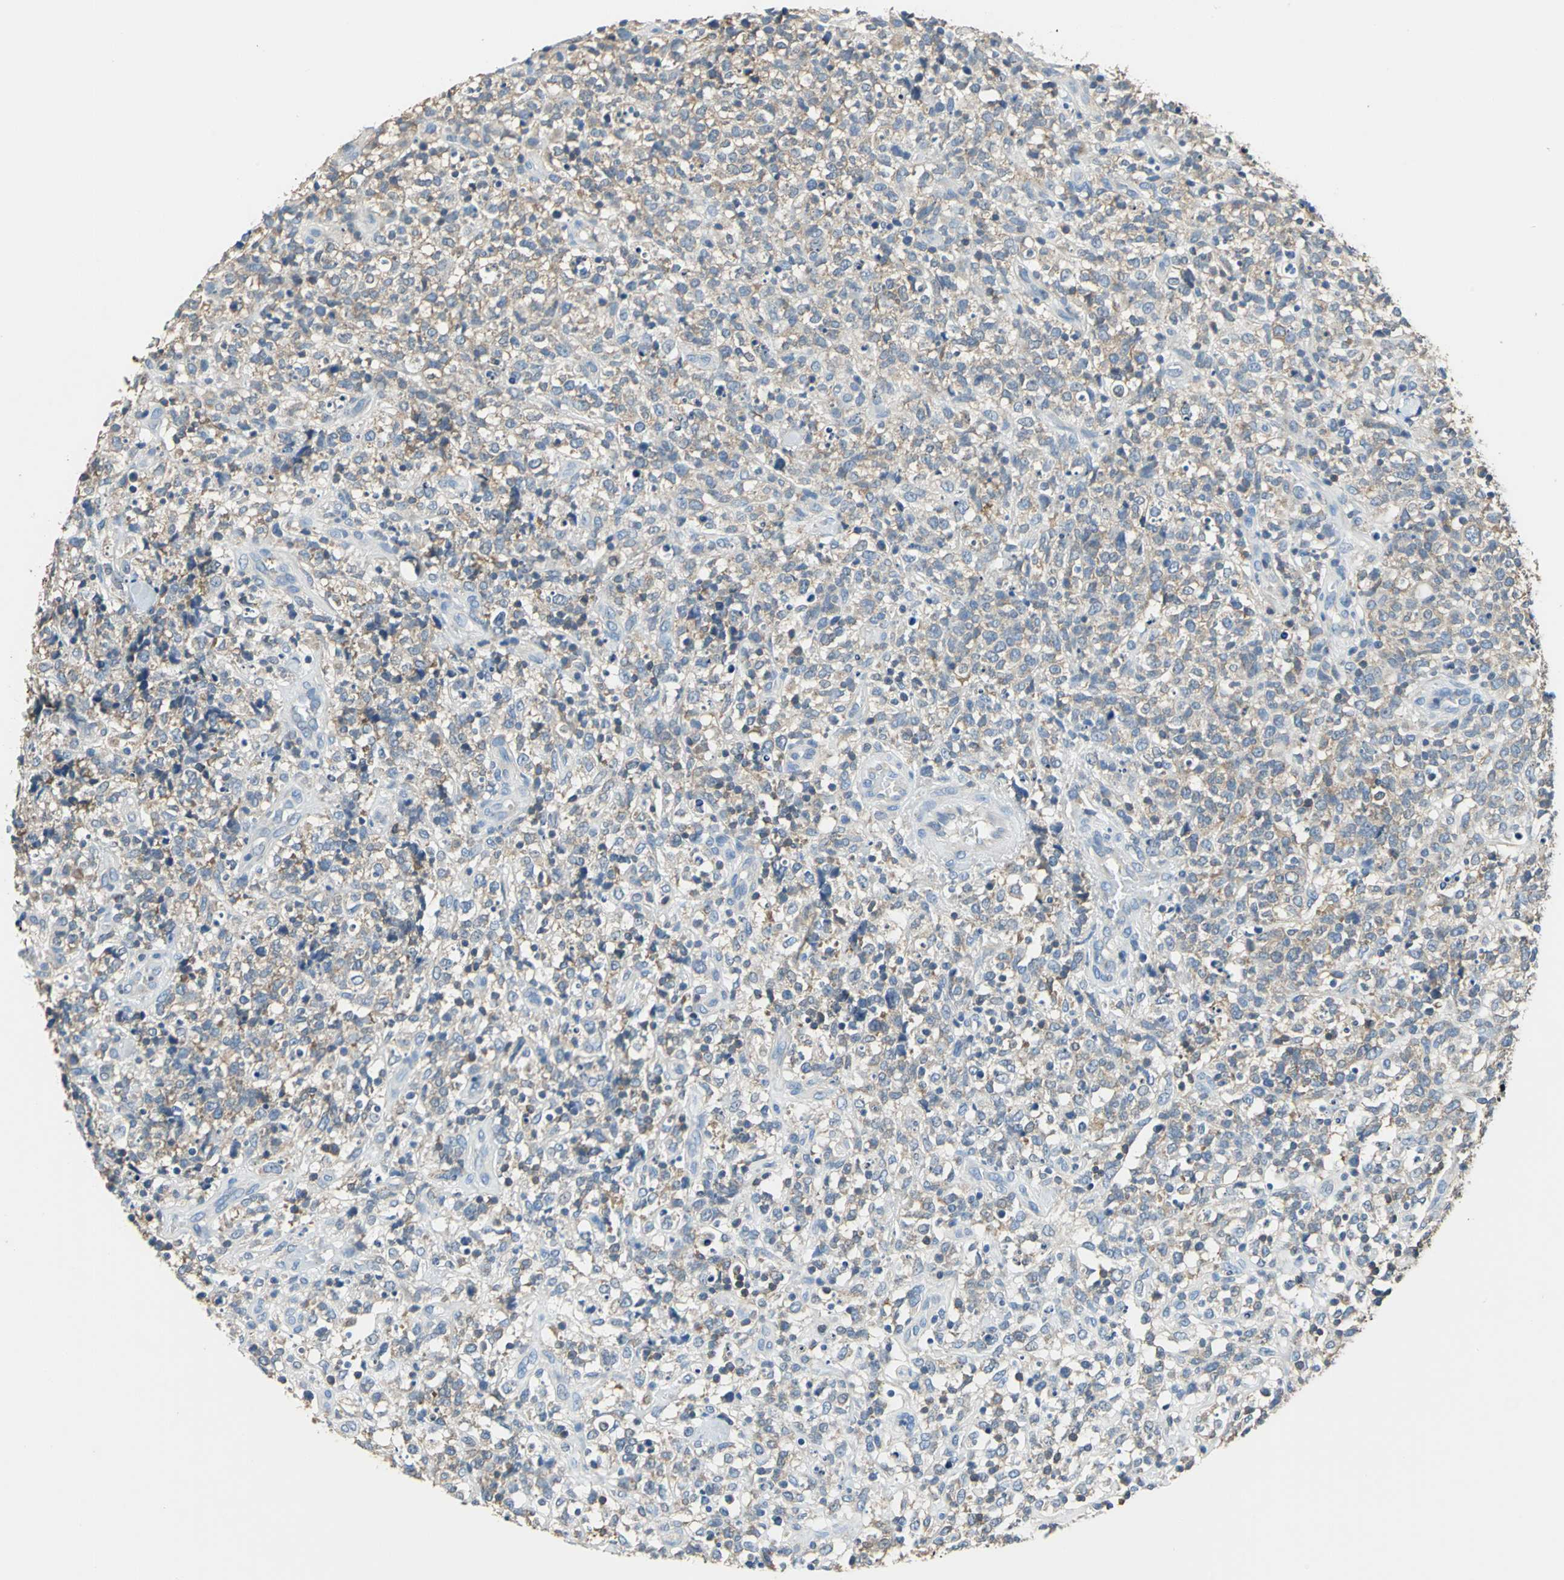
{"staining": {"intensity": "weak", "quantity": "<25%", "location": "cytoplasmic/membranous"}, "tissue": "lymphoma", "cell_type": "Tumor cells", "image_type": "cancer", "snomed": [{"axis": "morphology", "description": "Malignant lymphoma, non-Hodgkin's type, High grade"}, {"axis": "topography", "description": "Lymph node"}], "caption": "Tumor cells are negative for protein expression in human malignant lymphoma, non-Hodgkin's type (high-grade). (IHC, brightfield microscopy, high magnification).", "gene": "PRKCA", "patient": {"sex": "female", "age": 73}}